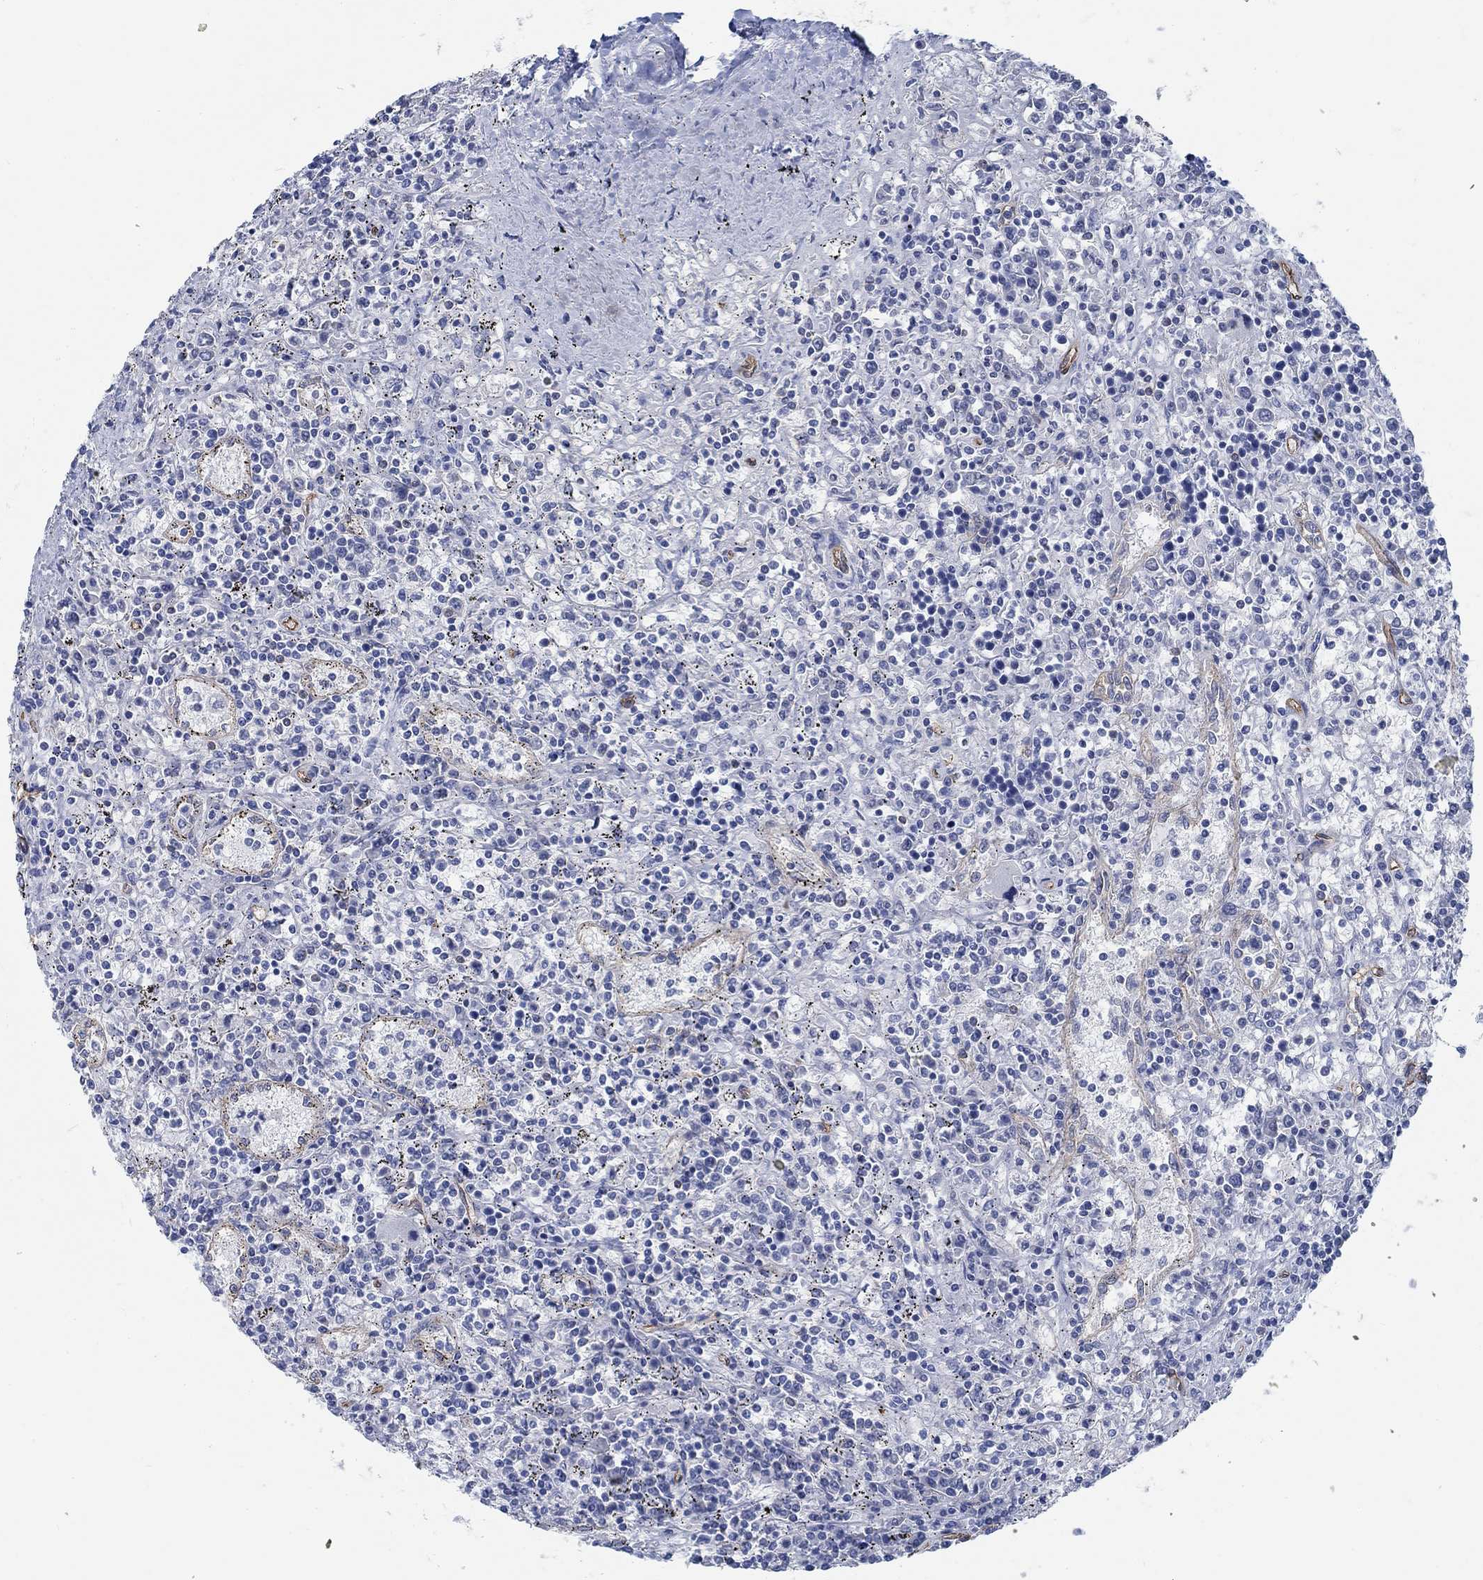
{"staining": {"intensity": "negative", "quantity": "none", "location": "none"}, "tissue": "lymphoma", "cell_type": "Tumor cells", "image_type": "cancer", "snomed": [{"axis": "morphology", "description": "Malignant lymphoma, non-Hodgkin's type, Low grade"}, {"axis": "topography", "description": "Spleen"}], "caption": "Image shows no significant protein positivity in tumor cells of low-grade malignant lymphoma, non-Hodgkin's type.", "gene": "TMEM198", "patient": {"sex": "male", "age": 62}}